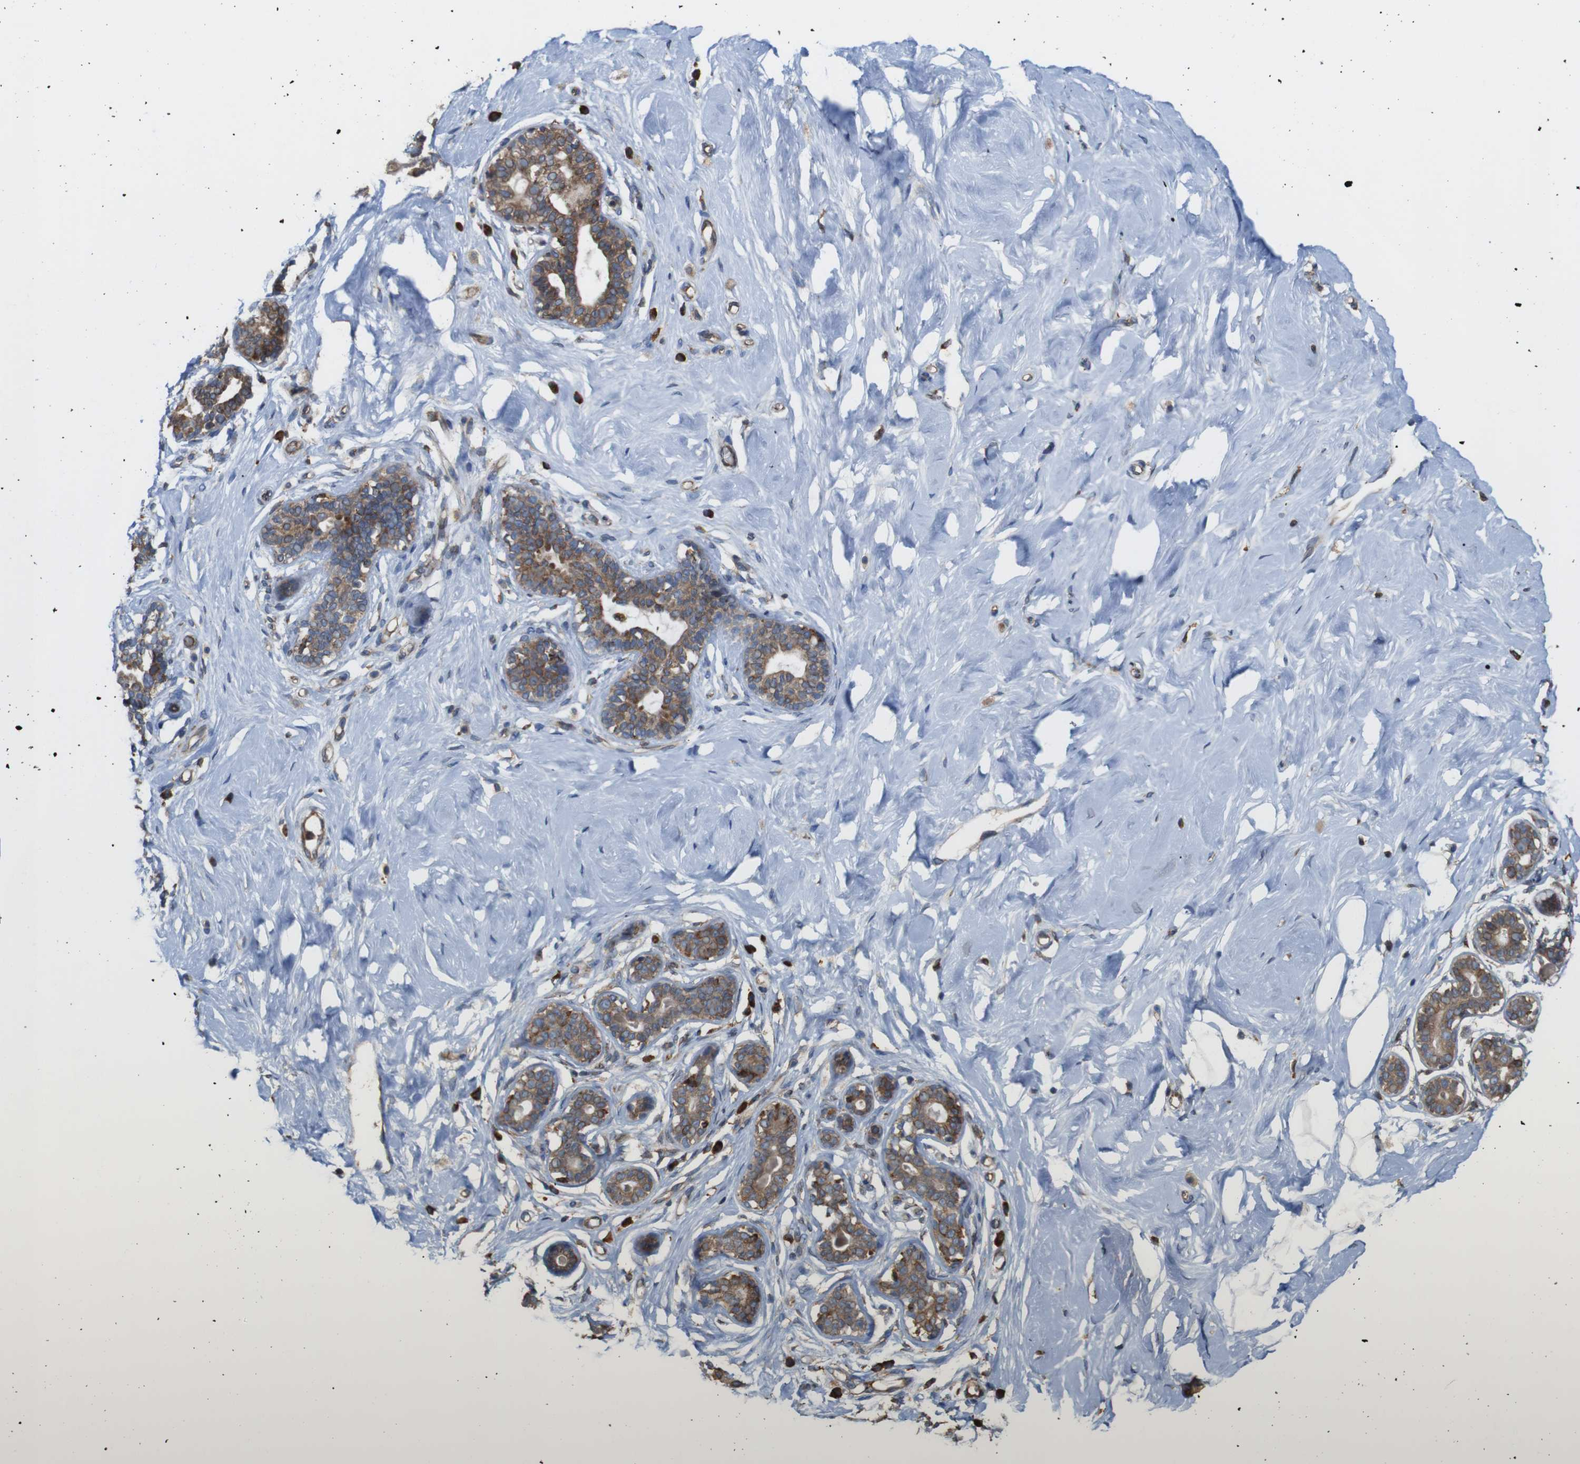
{"staining": {"intensity": "negative", "quantity": "none", "location": "none"}, "tissue": "breast", "cell_type": "Adipocytes", "image_type": "normal", "snomed": [{"axis": "morphology", "description": "Normal tissue, NOS"}, {"axis": "topography", "description": "Breast"}], "caption": "The photomicrograph displays no staining of adipocytes in unremarkable breast.", "gene": "UGGT1", "patient": {"sex": "female", "age": 23}}